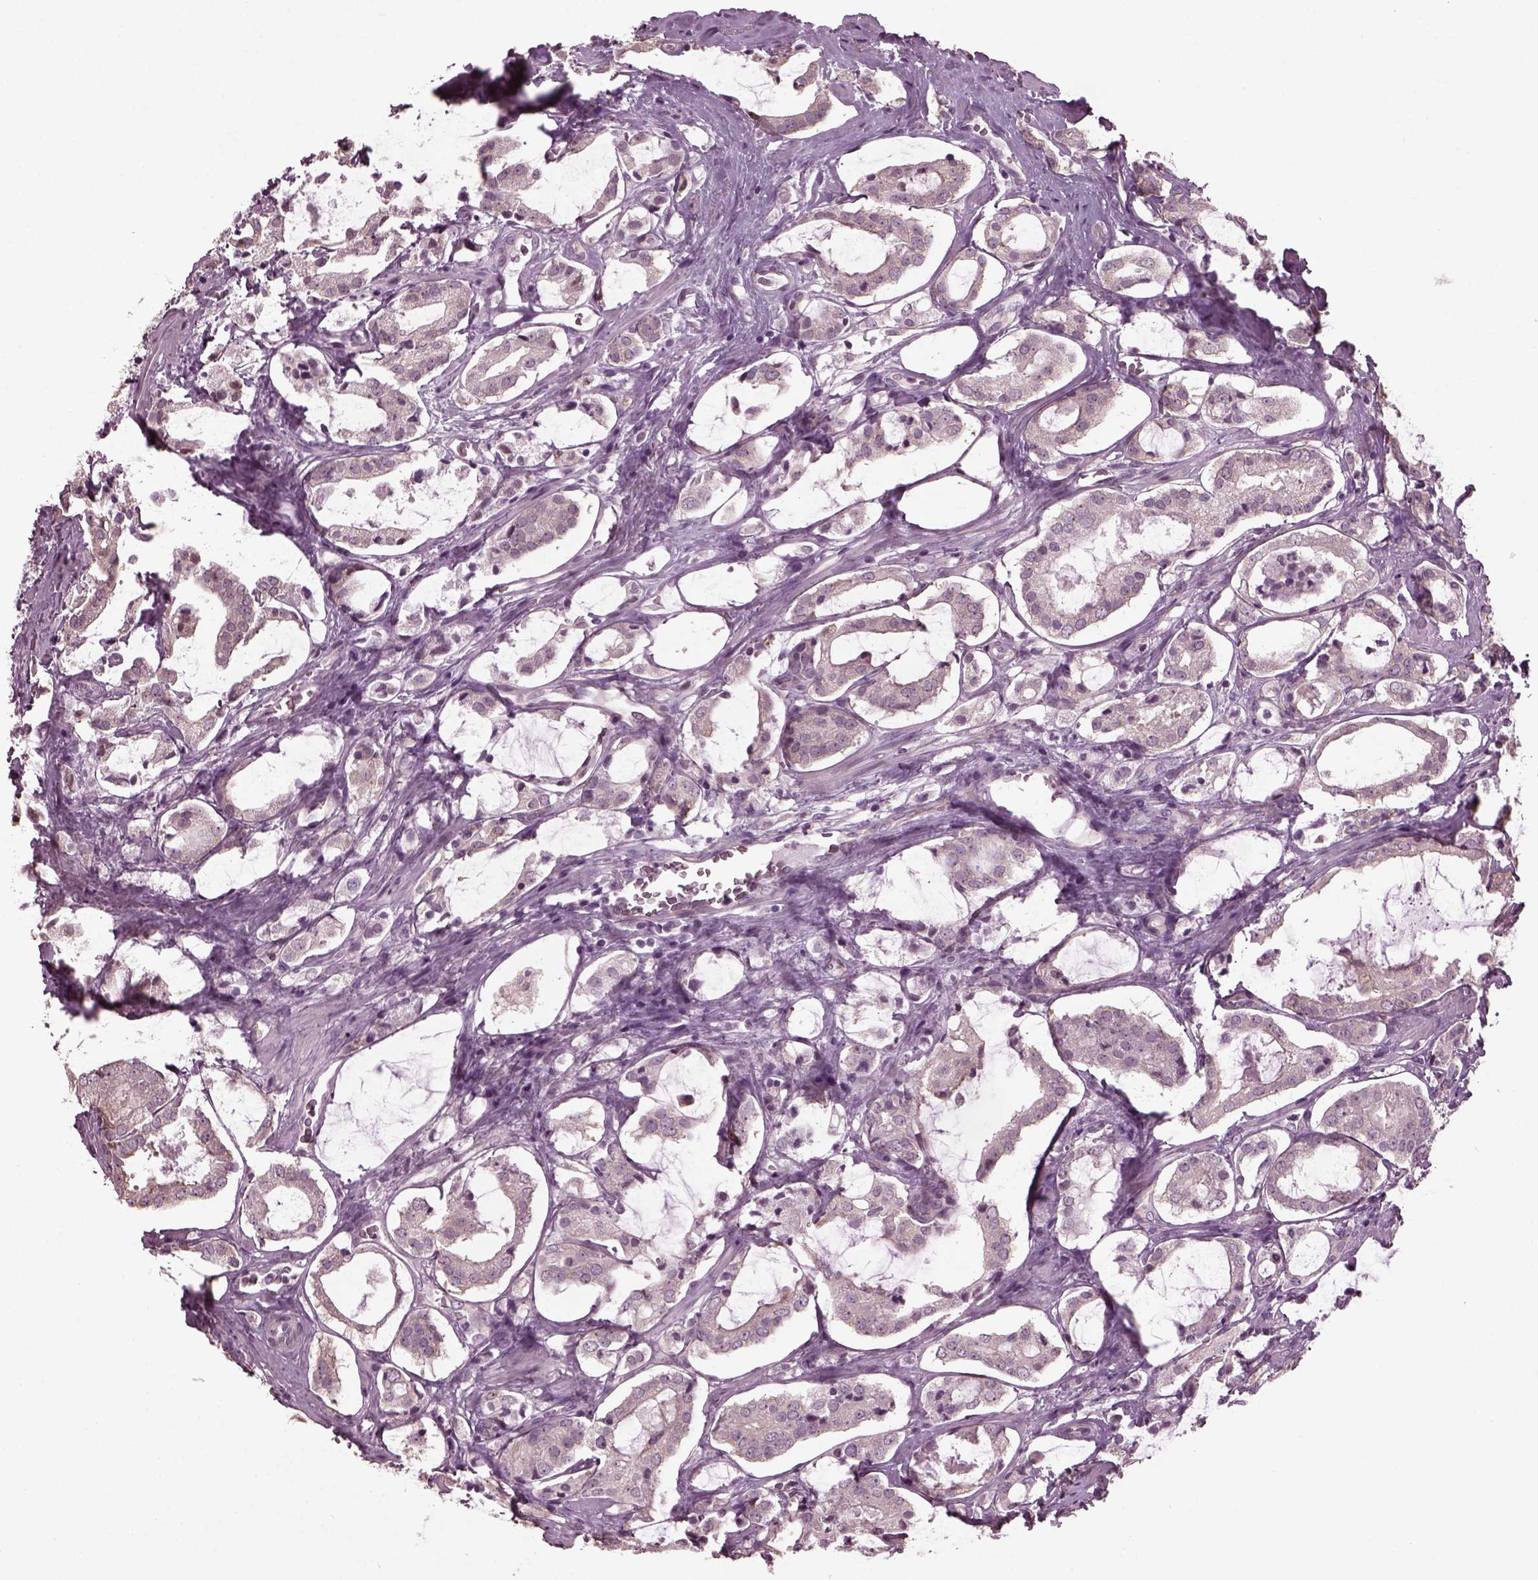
{"staining": {"intensity": "weak", "quantity": "<25%", "location": "cytoplasmic/membranous"}, "tissue": "prostate cancer", "cell_type": "Tumor cells", "image_type": "cancer", "snomed": [{"axis": "morphology", "description": "Adenocarcinoma, NOS"}, {"axis": "topography", "description": "Prostate"}], "caption": "Immunohistochemistry (IHC) of human prostate adenocarcinoma reveals no staining in tumor cells. (Stains: DAB immunohistochemistry with hematoxylin counter stain, Microscopy: brightfield microscopy at high magnification).", "gene": "CABP5", "patient": {"sex": "male", "age": 66}}